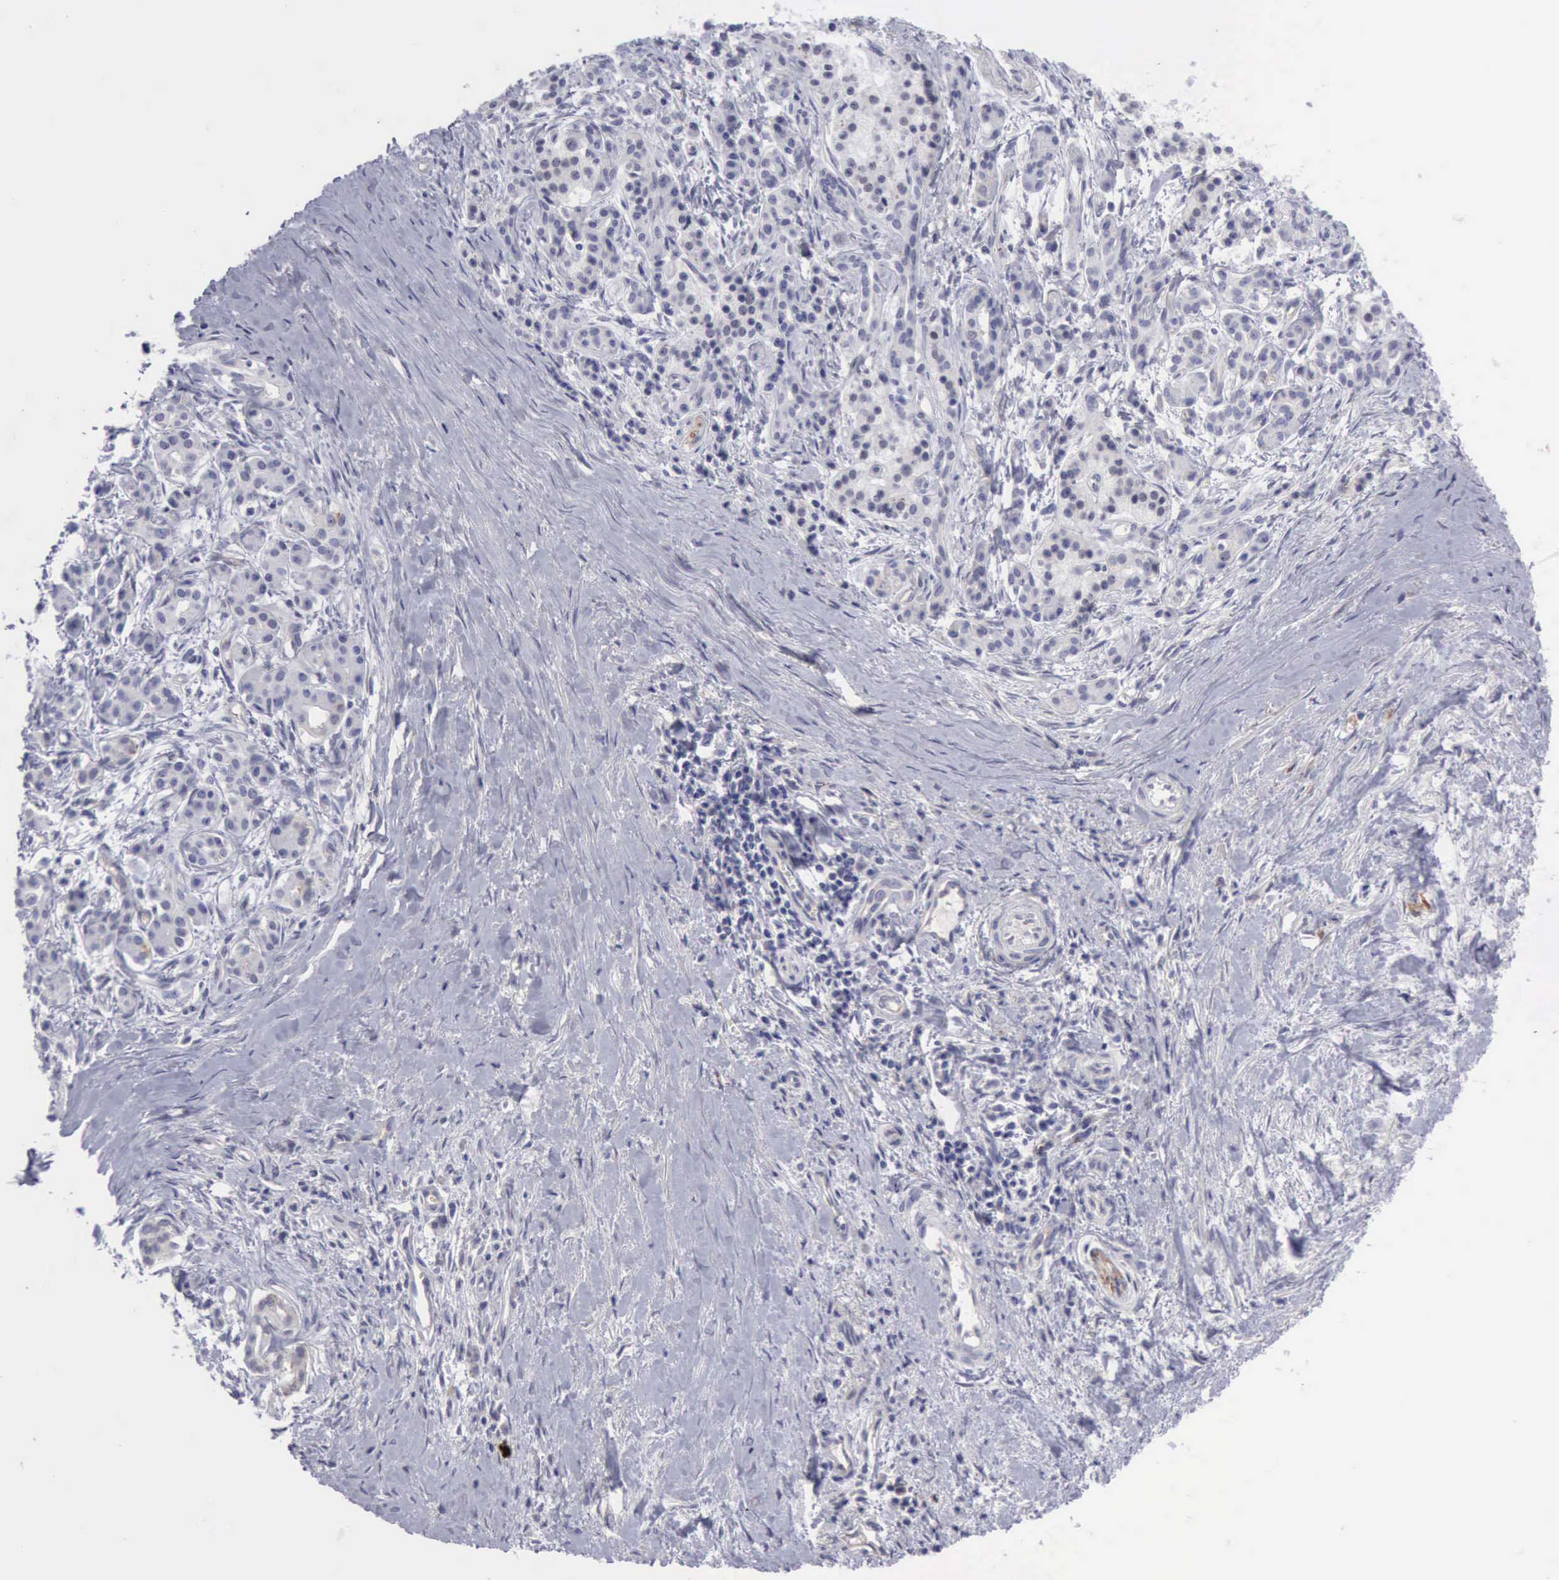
{"staining": {"intensity": "moderate", "quantity": "25%-75%", "location": "cytoplasmic/membranous"}, "tissue": "pancreatic cancer", "cell_type": "Tumor cells", "image_type": "cancer", "snomed": [{"axis": "morphology", "description": "Adenocarcinoma, NOS"}, {"axis": "topography", "description": "Pancreas"}], "caption": "Tumor cells reveal medium levels of moderate cytoplasmic/membranous staining in approximately 25%-75% of cells in adenocarcinoma (pancreatic).", "gene": "TFRC", "patient": {"sex": "male", "age": 59}}